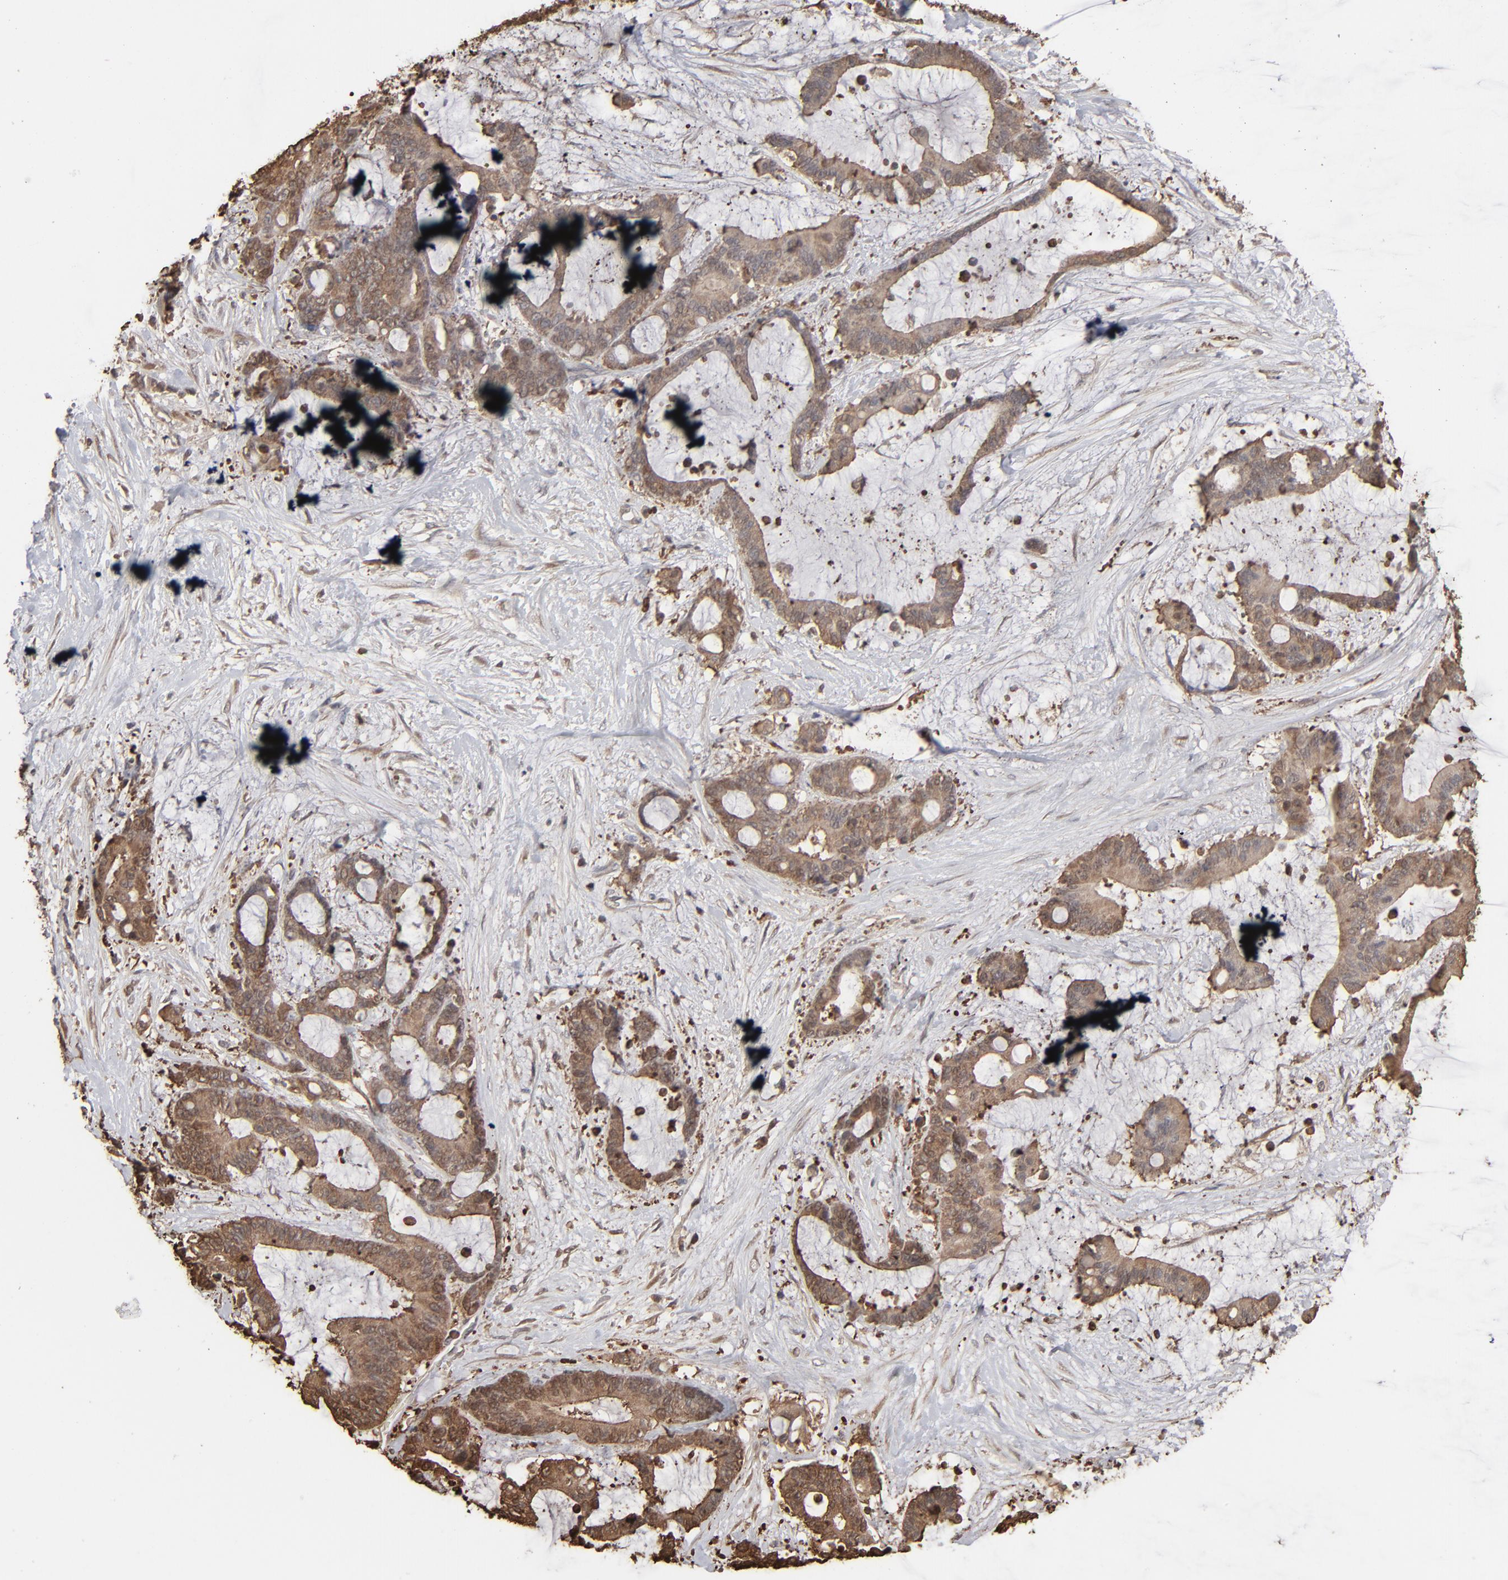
{"staining": {"intensity": "moderate", "quantity": ">75%", "location": "cytoplasmic/membranous"}, "tissue": "liver cancer", "cell_type": "Tumor cells", "image_type": "cancer", "snomed": [{"axis": "morphology", "description": "Cholangiocarcinoma"}, {"axis": "topography", "description": "Liver"}], "caption": "Immunohistochemical staining of liver cholangiocarcinoma reveals medium levels of moderate cytoplasmic/membranous protein staining in approximately >75% of tumor cells. (DAB (3,3'-diaminobenzidine) = brown stain, brightfield microscopy at high magnification).", "gene": "NME1-NME2", "patient": {"sex": "female", "age": 73}}